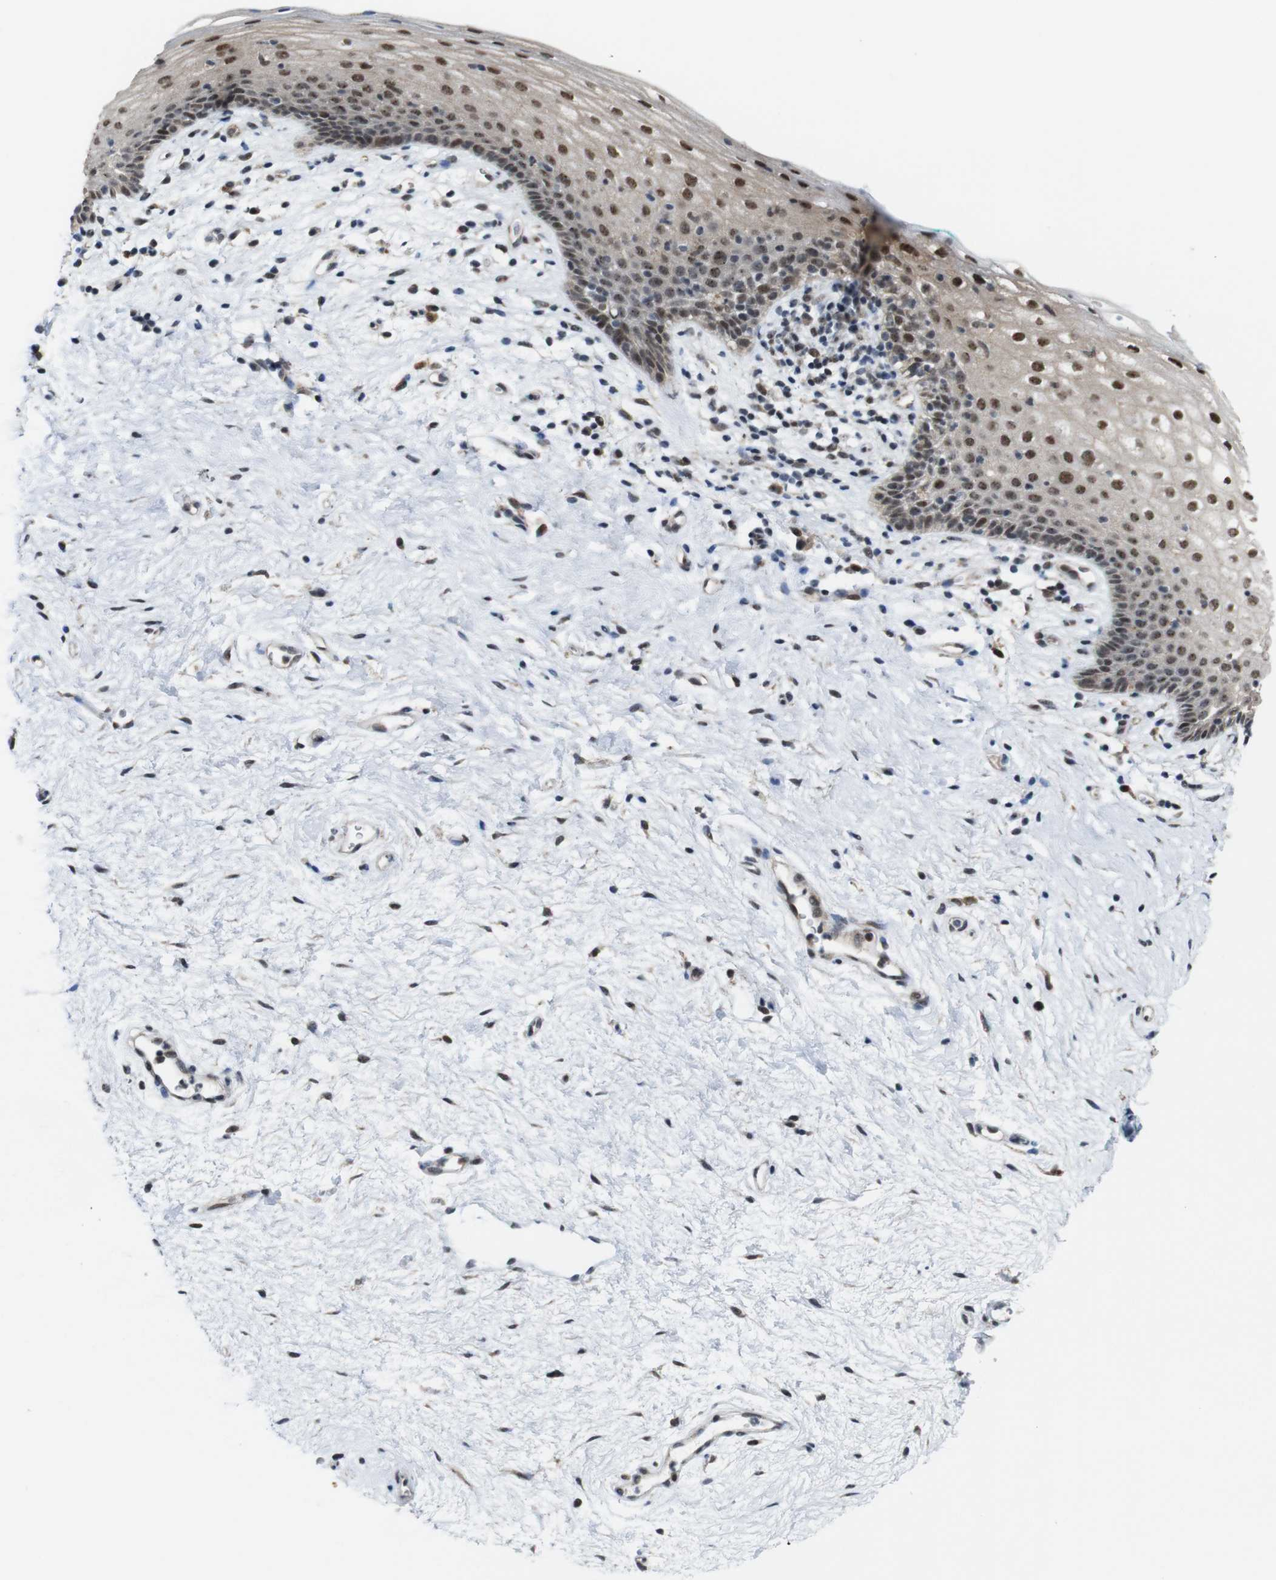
{"staining": {"intensity": "moderate", "quantity": ">75%", "location": "cytoplasmic/membranous,nuclear"}, "tissue": "vagina", "cell_type": "Squamous epithelial cells", "image_type": "normal", "snomed": [{"axis": "morphology", "description": "Normal tissue, NOS"}, {"axis": "topography", "description": "Vagina"}], "caption": "Vagina stained with IHC exhibits moderate cytoplasmic/membranous,nuclear positivity in approximately >75% of squamous epithelial cells. (IHC, brightfield microscopy, high magnification).", "gene": "PNMA8A", "patient": {"sex": "female", "age": 44}}